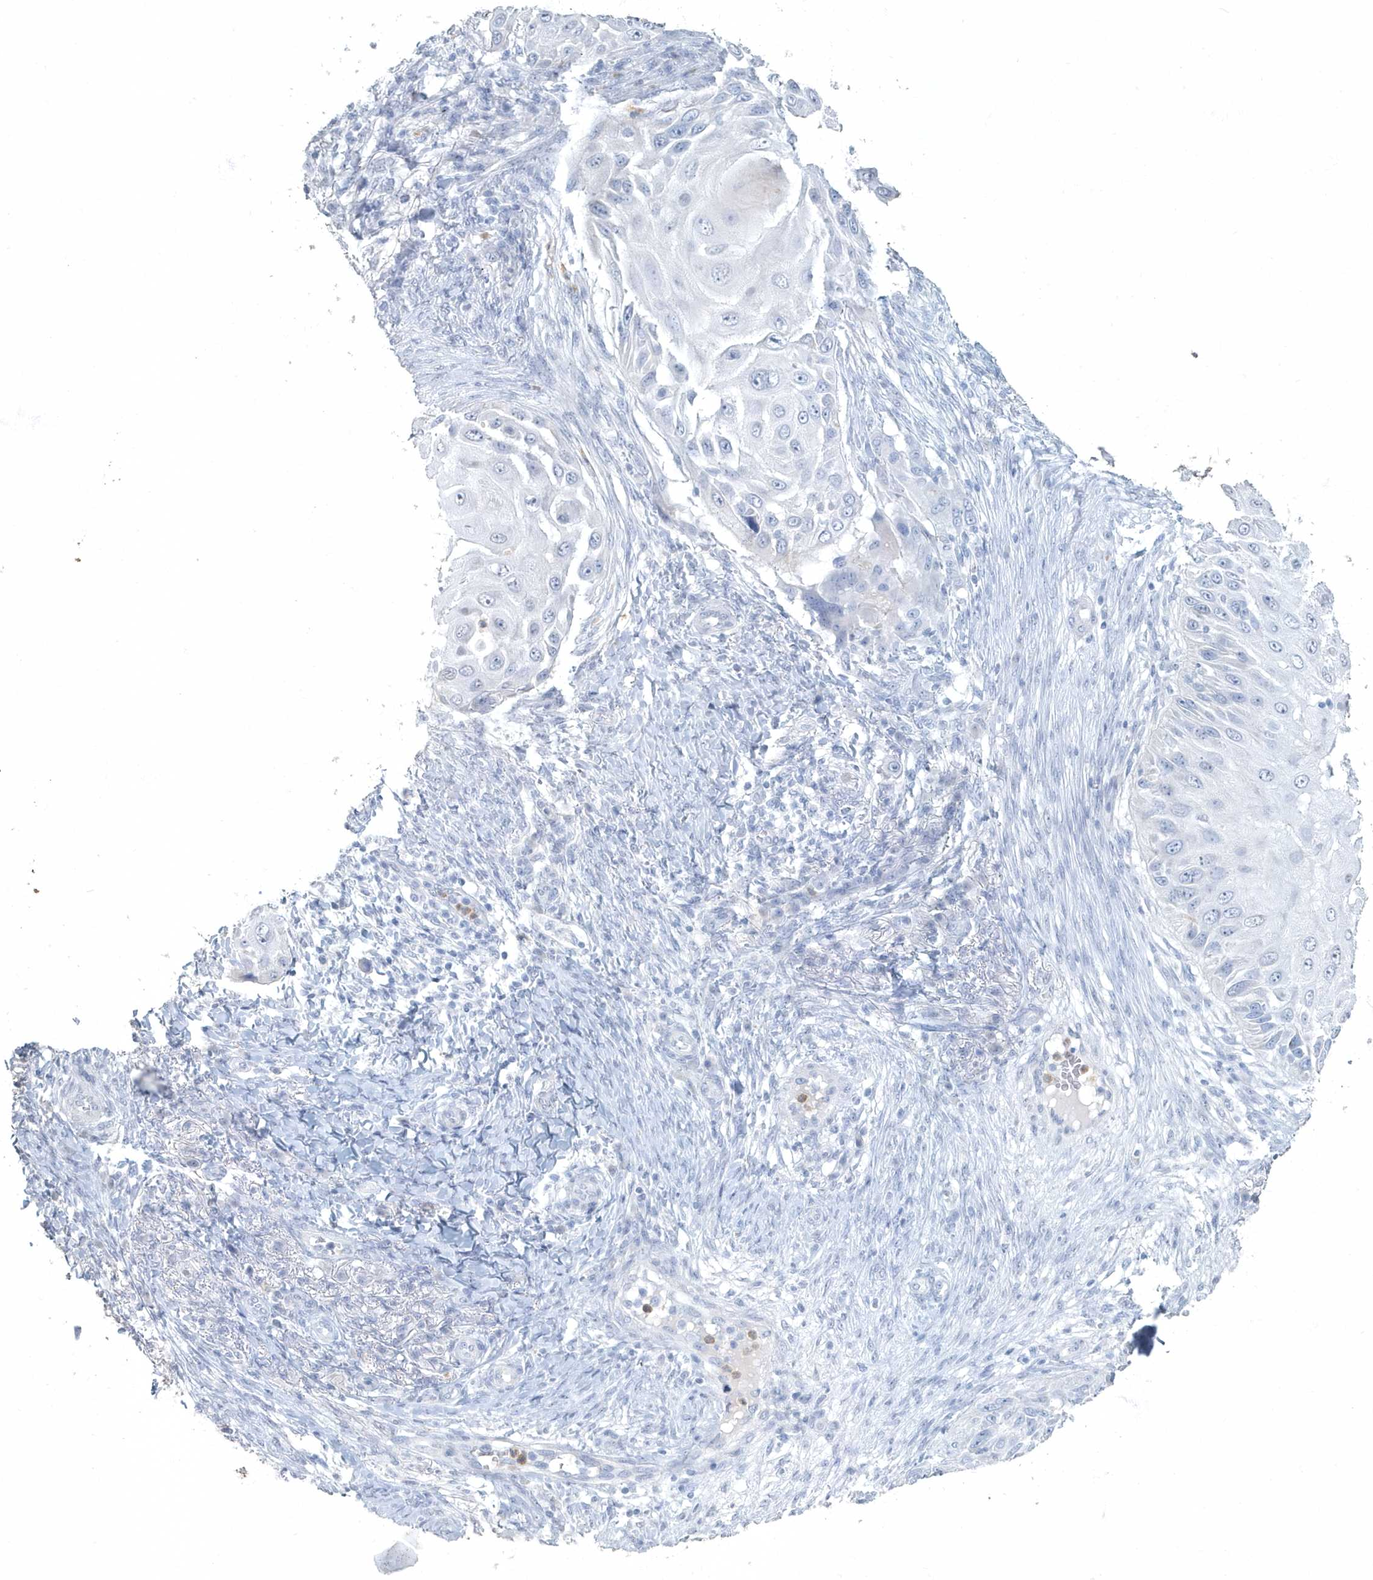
{"staining": {"intensity": "negative", "quantity": "none", "location": "none"}, "tissue": "skin cancer", "cell_type": "Tumor cells", "image_type": "cancer", "snomed": [{"axis": "morphology", "description": "Squamous cell carcinoma, NOS"}, {"axis": "topography", "description": "Skin"}], "caption": "Immunohistochemical staining of human squamous cell carcinoma (skin) reveals no significant staining in tumor cells.", "gene": "MYOT", "patient": {"sex": "female", "age": 44}}